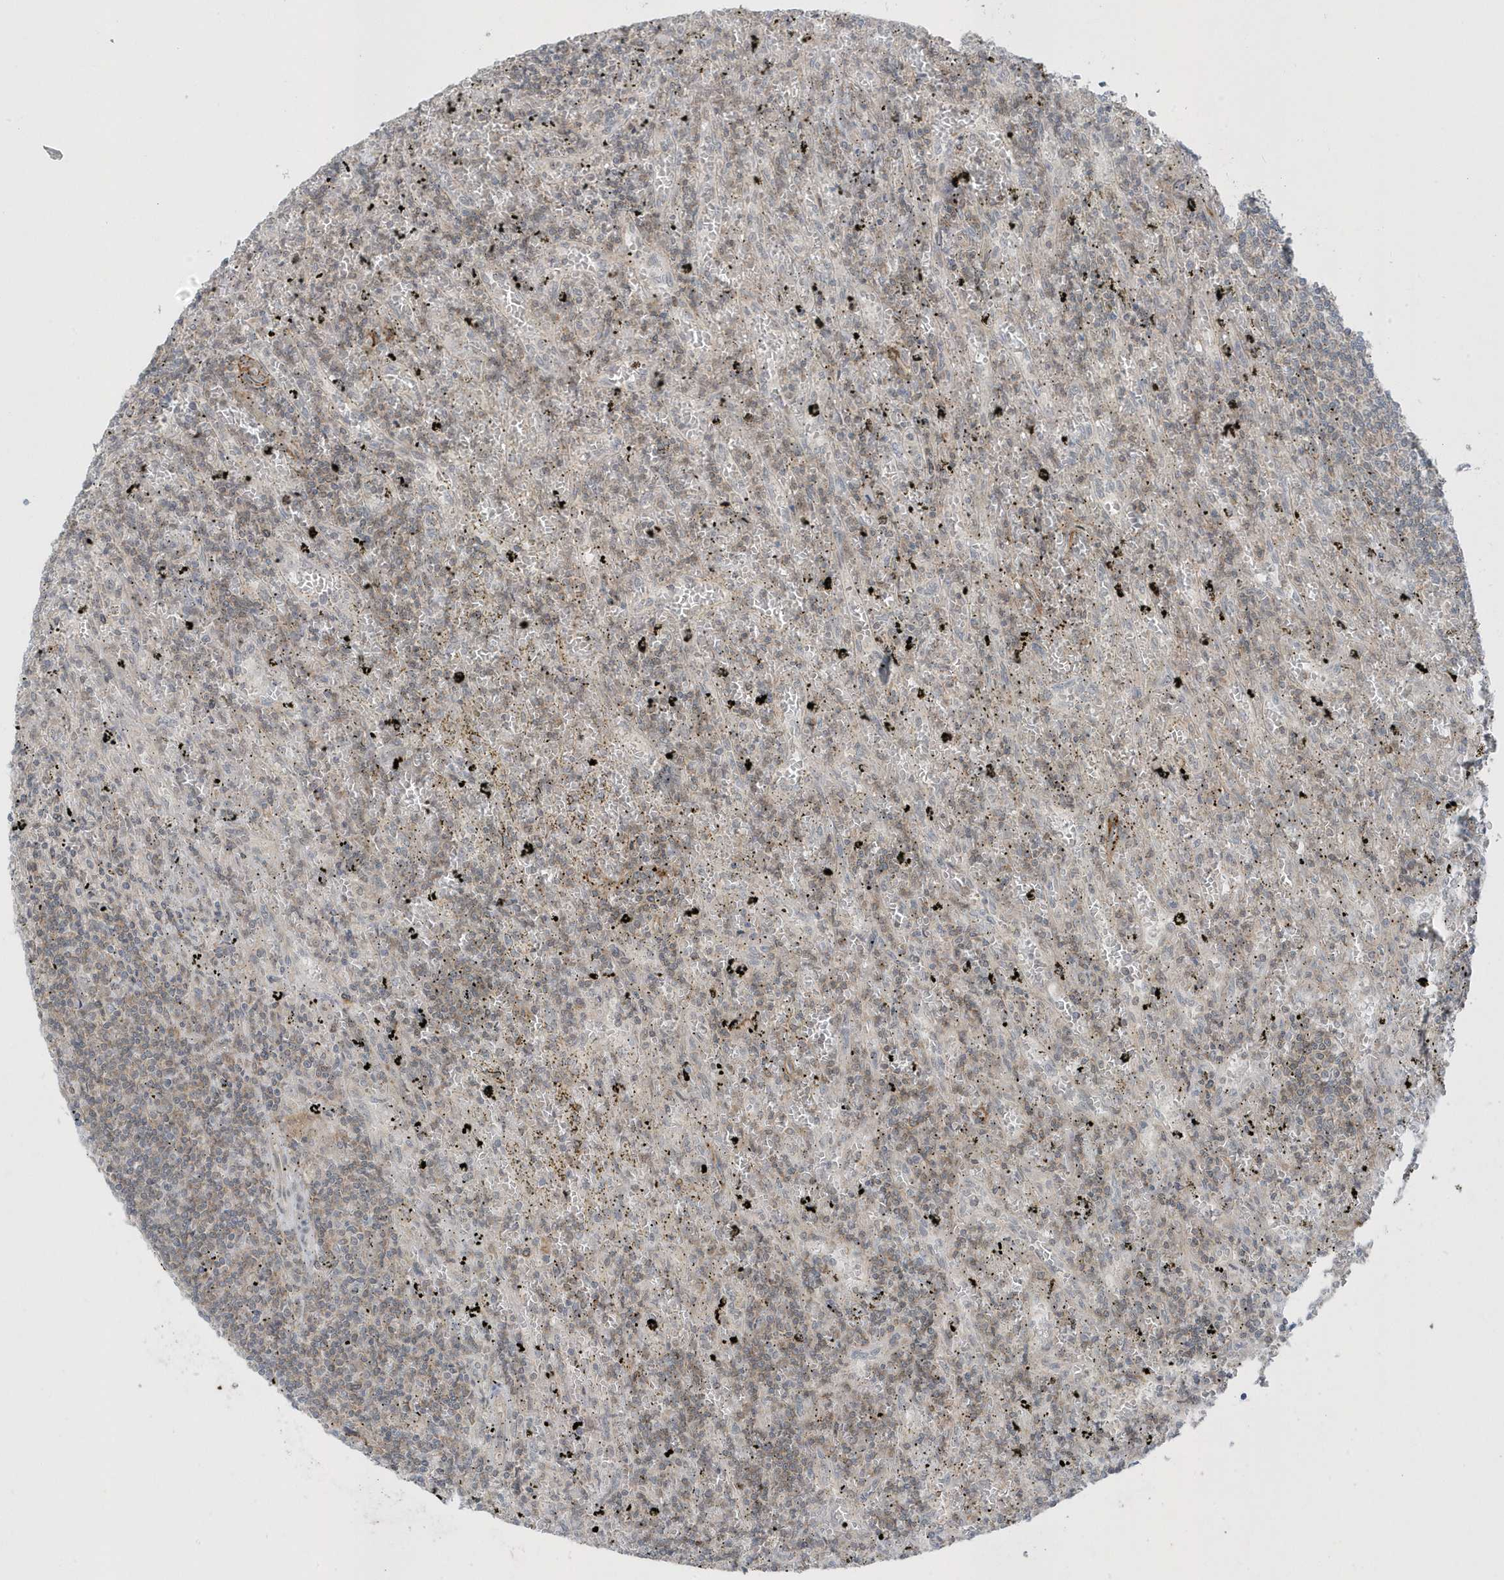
{"staining": {"intensity": "negative", "quantity": "none", "location": "none"}, "tissue": "lymphoma", "cell_type": "Tumor cells", "image_type": "cancer", "snomed": [{"axis": "morphology", "description": "Malignant lymphoma, non-Hodgkin's type, Low grade"}, {"axis": "topography", "description": "Spleen"}], "caption": "Immunohistochemistry of human malignant lymphoma, non-Hodgkin's type (low-grade) displays no positivity in tumor cells.", "gene": "PARD3B", "patient": {"sex": "male", "age": 76}}